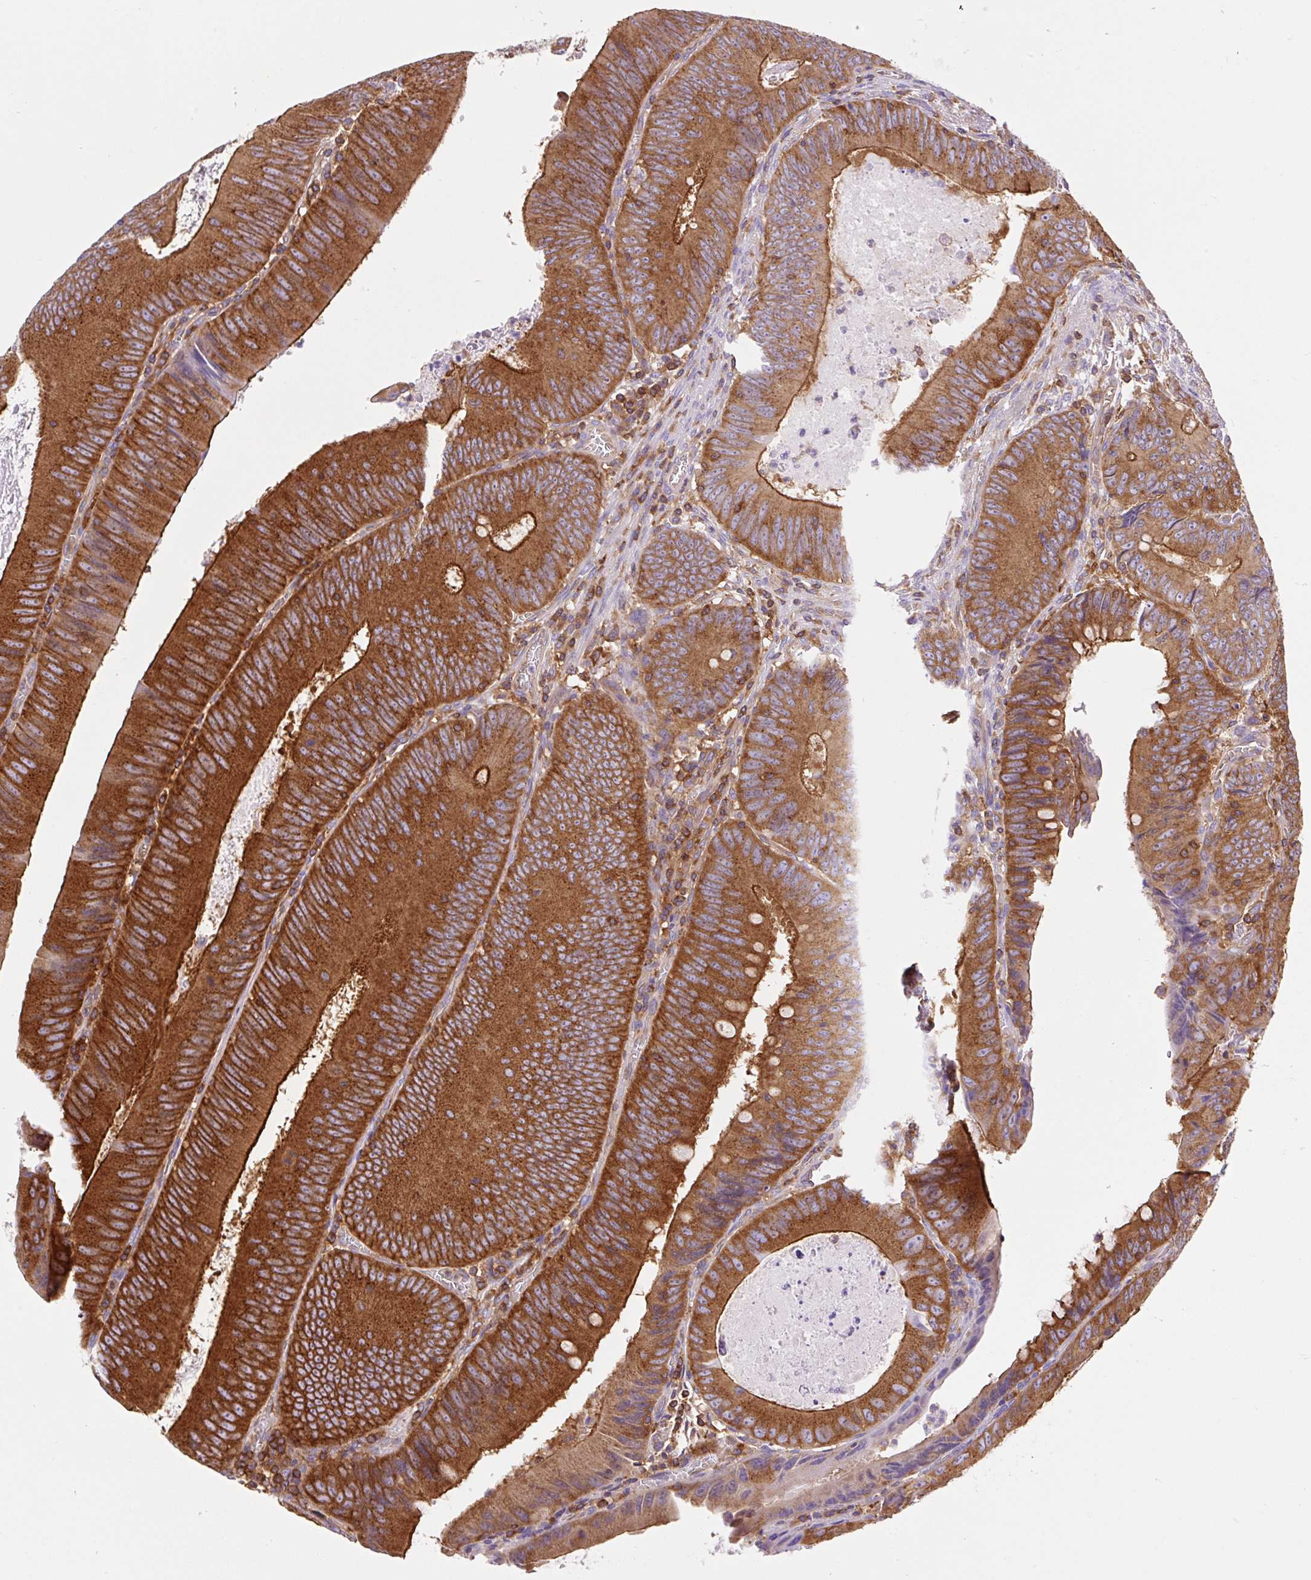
{"staining": {"intensity": "strong", "quantity": ">75%", "location": "cytoplasmic/membranous"}, "tissue": "colorectal cancer", "cell_type": "Tumor cells", "image_type": "cancer", "snomed": [{"axis": "morphology", "description": "Adenocarcinoma, NOS"}, {"axis": "topography", "description": "Rectum"}], "caption": "An IHC micrograph of tumor tissue is shown. Protein staining in brown shows strong cytoplasmic/membranous positivity in colorectal cancer within tumor cells.", "gene": "DNM2", "patient": {"sex": "female", "age": 72}}